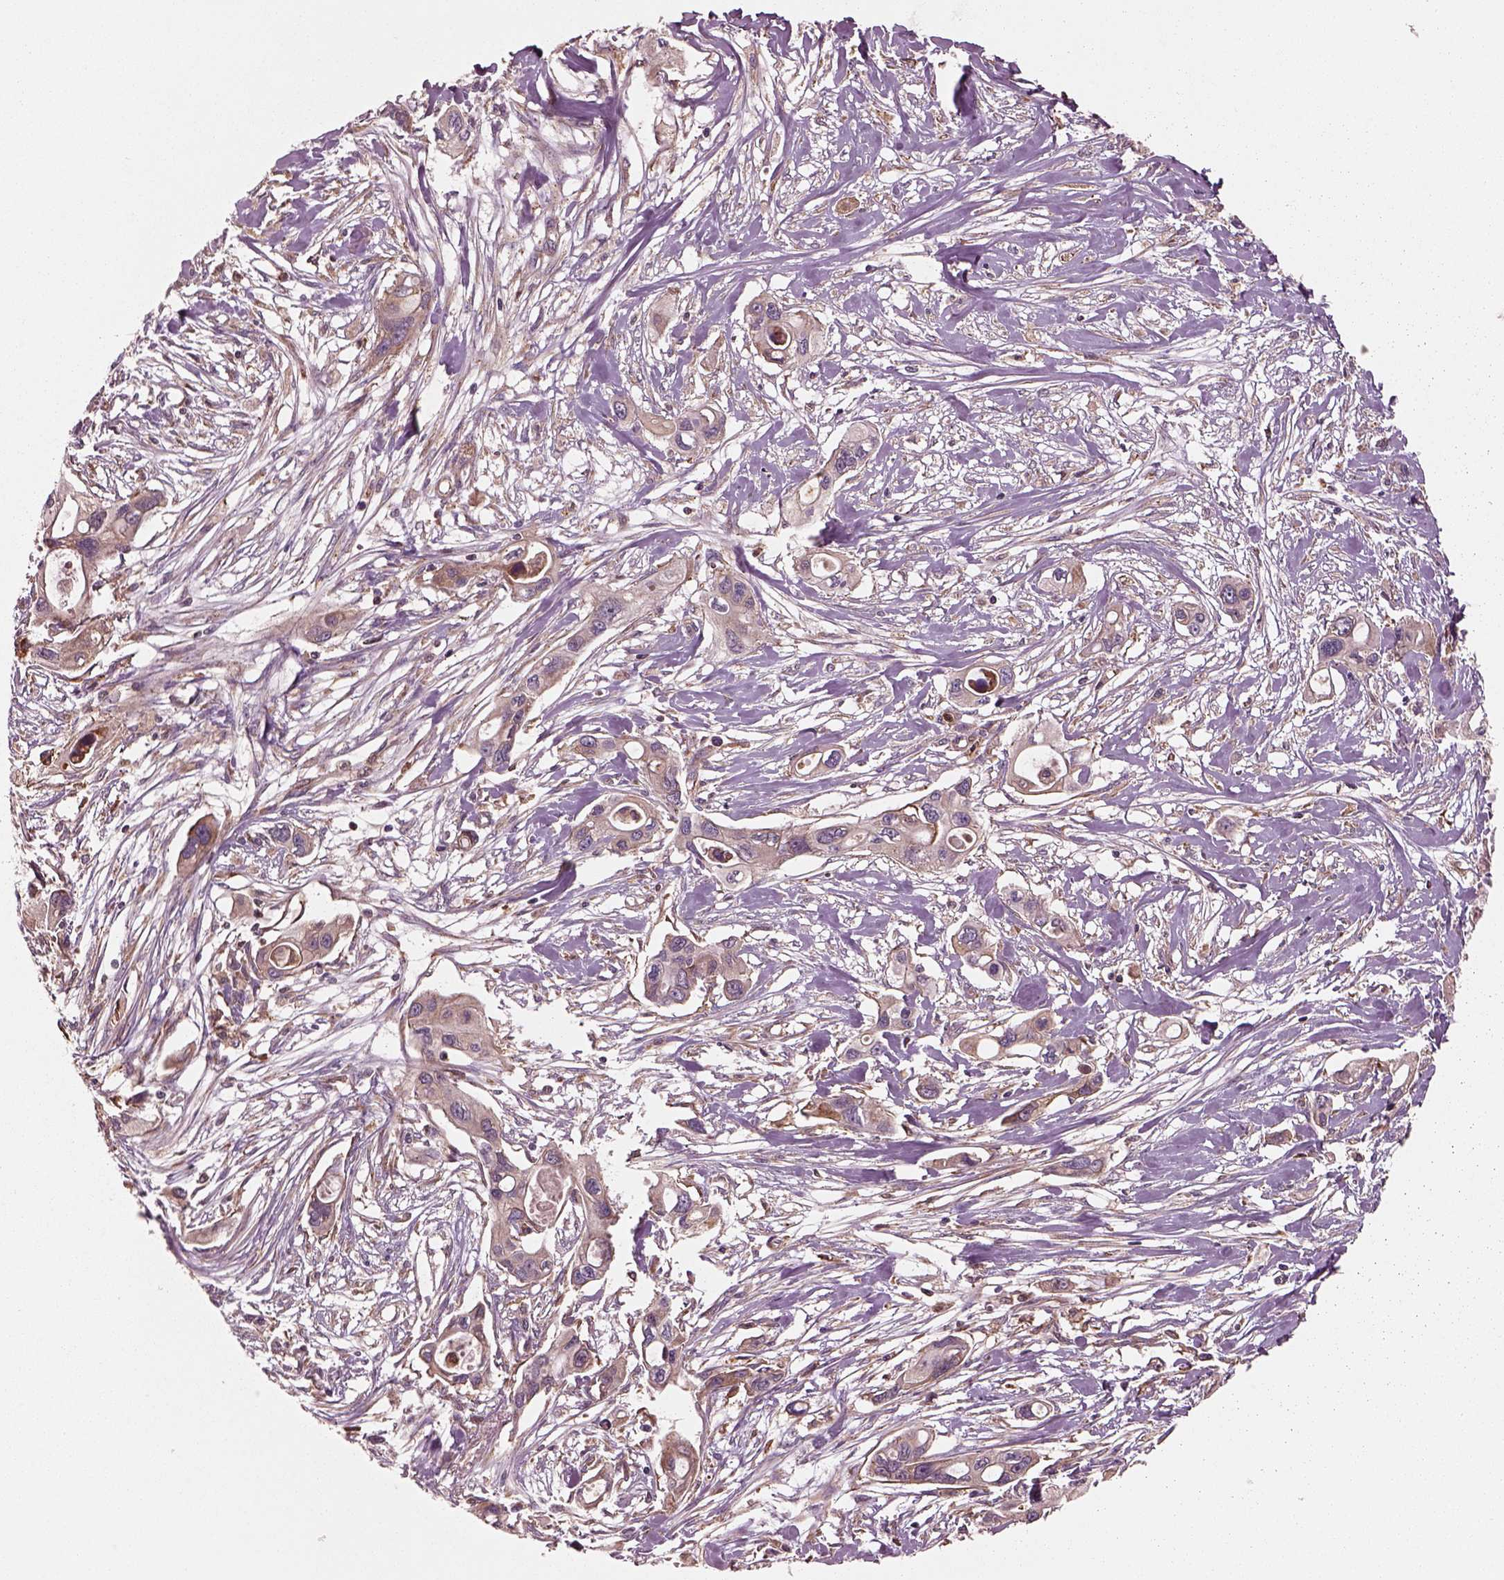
{"staining": {"intensity": "weak", "quantity": "<25%", "location": "cytoplasmic/membranous"}, "tissue": "pancreatic cancer", "cell_type": "Tumor cells", "image_type": "cancer", "snomed": [{"axis": "morphology", "description": "Adenocarcinoma, NOS"}, {"axis": "topography", "description": "Pancreas"}], "caption": "Tumor cells are negative for protein expression in human adenocarcinoma (pancreatic). The staining is performed using DAB (3,3'-diaminobenzidine) brown chromogen with nuclei counter-stained in using hematoxylin.", "gene": "ASCC2", "patient": {"sex": "male", "age": 60}}